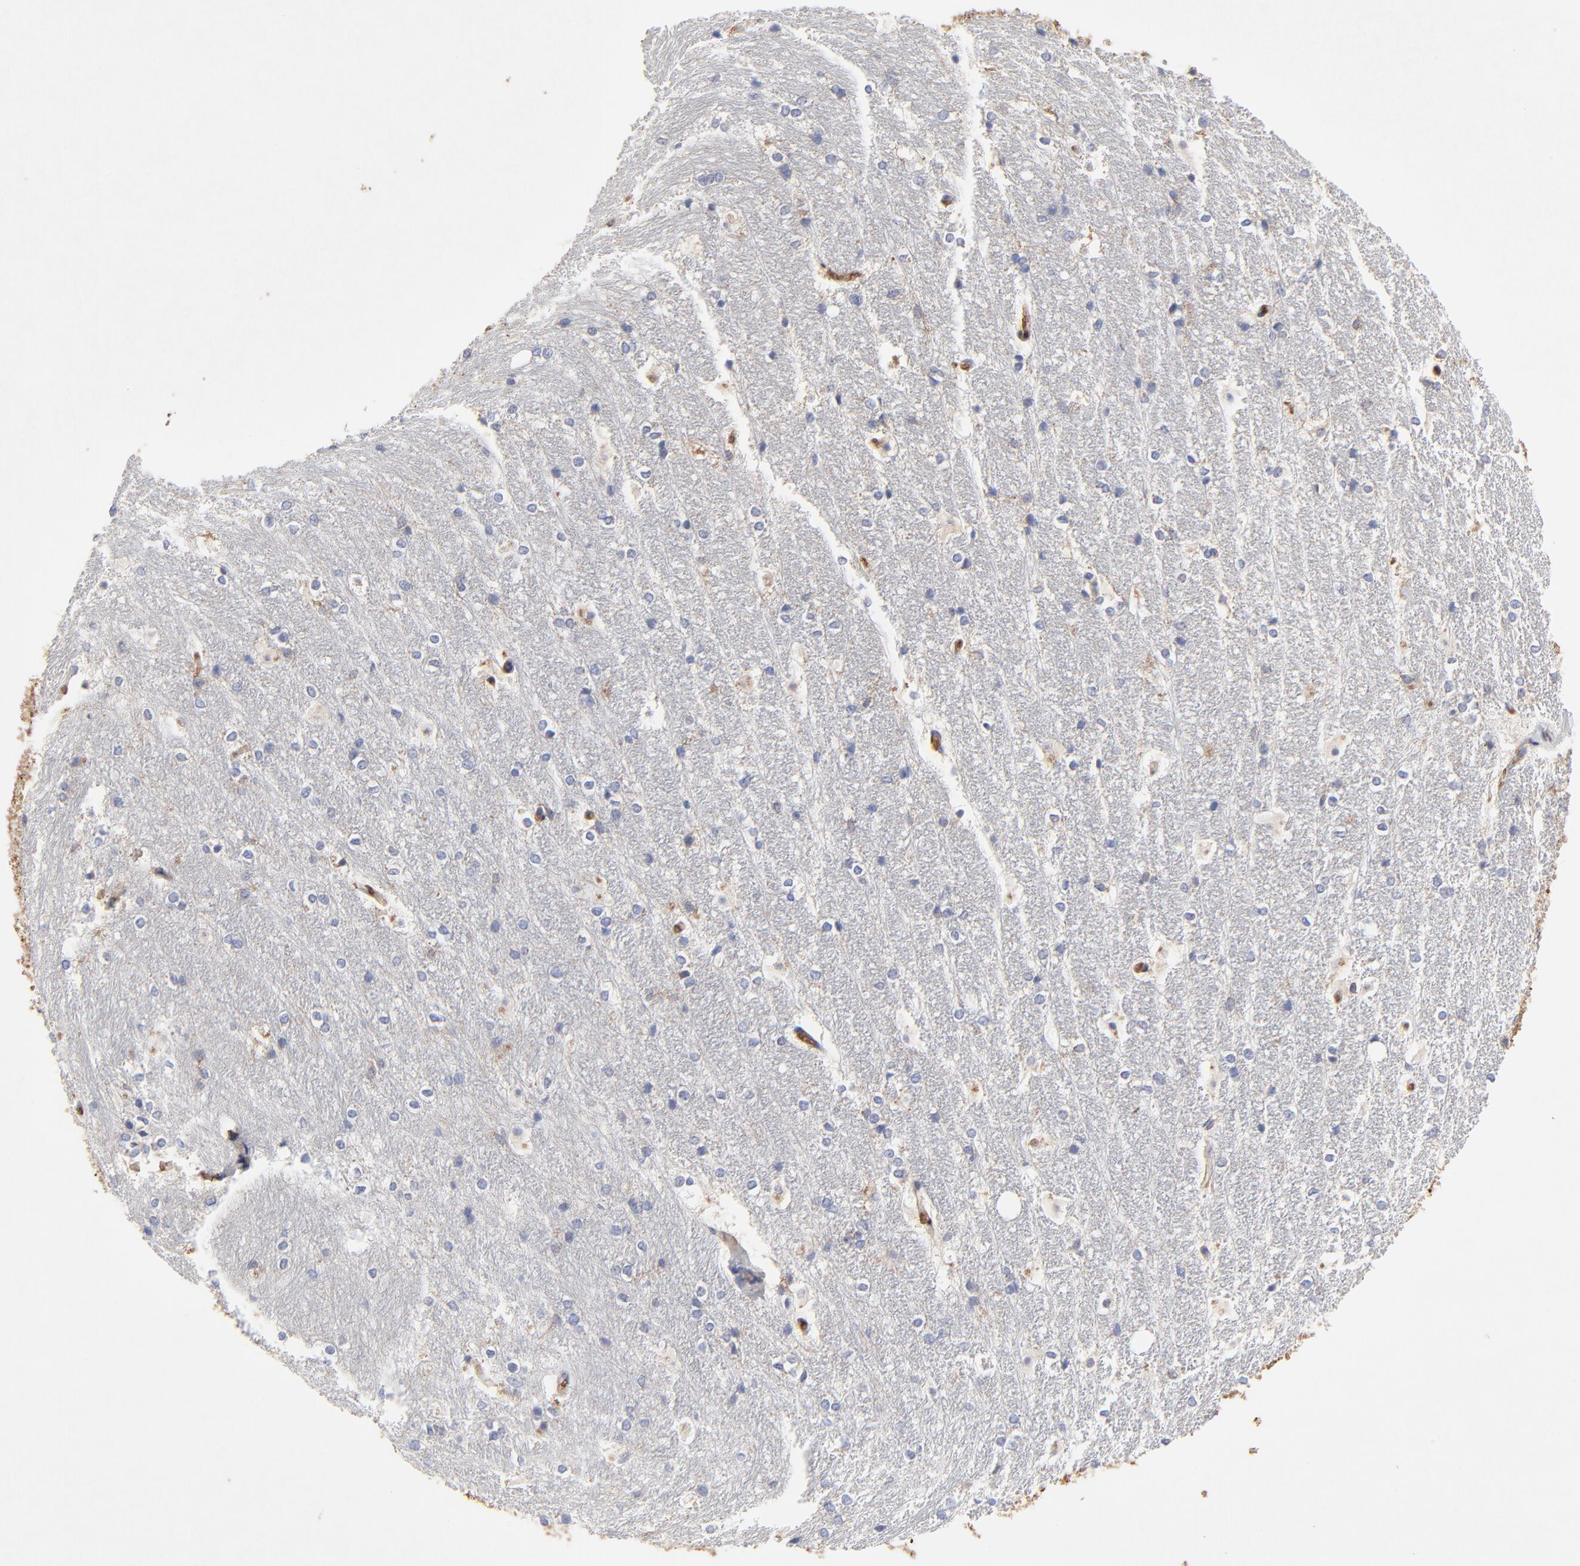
{"staining": {"intensity": "negative", "quantity": "none", "location": "none"}, "tissue": "hippocampus", "cell_type": "Glial cells", "image_type": "normal", "snomed": [{"axis": "morphology", "description": "Normal tissue, NOS"}, {"axis": "topography", "description": "Hippocampus"}], "caption": "This photomicrograph is of normal hippocampus stained with IHC to label a protein in brown with the nuclei are counter-stained blue. There is no positivity in glial cells. Brightfield microscopy of immunohistochemistry (IHC) stained with DAB (brown) and hematoxylin (blue), captured at high magnification.", "gene": "PAG1", "patient": {"sex": "female", "age": 19}}